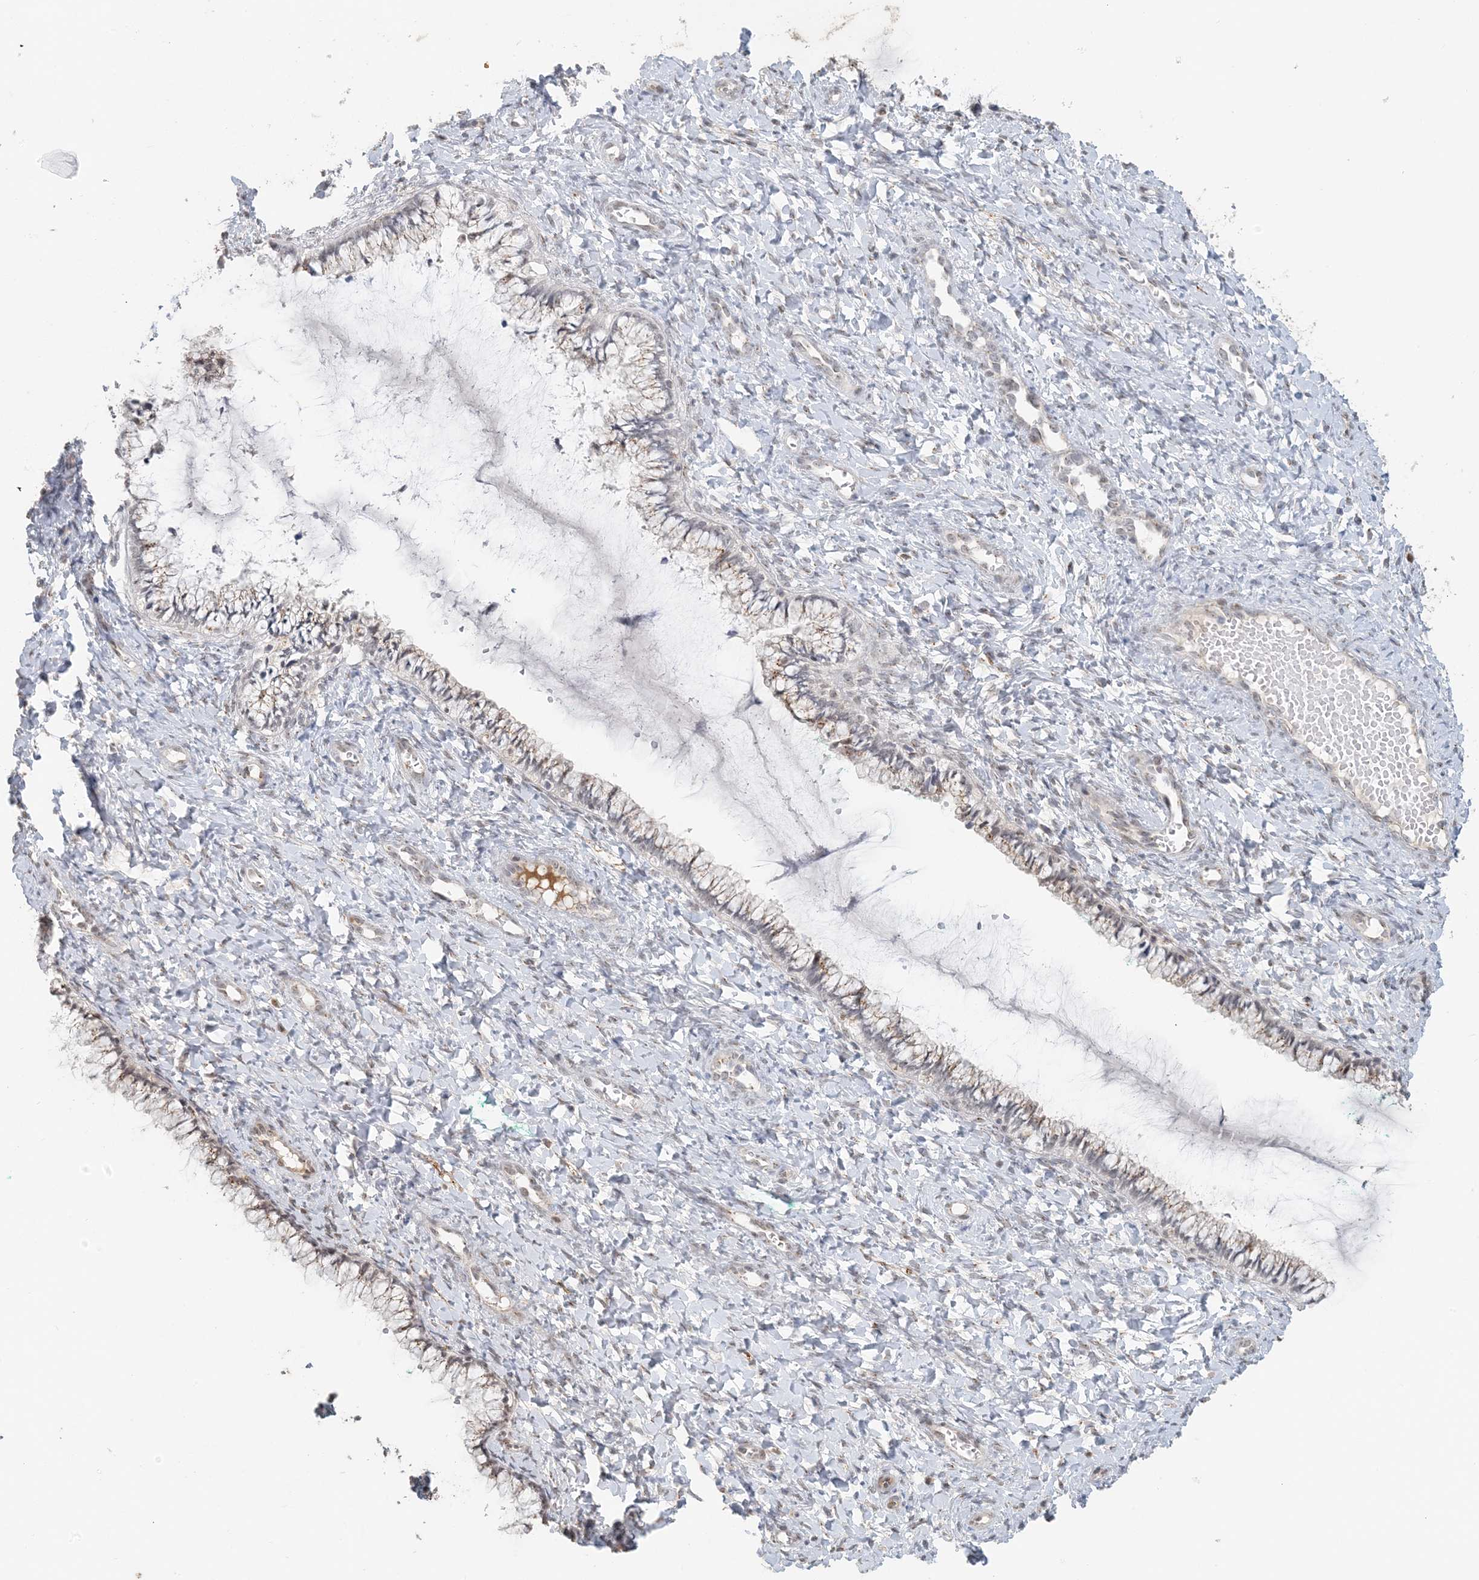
{"staining": {"intensity": "weak", "quantity": "25%-75%", "location": "cytoplasmic/membranous"}, "tissue": "cervix", "cell_type": "Glandular cells", "image_type": "normal", "snomed": [{"axis": "morphology", "description": "Normal tissue, NOS"}, {"axis": "morphology", "description": "Adenocarcinoma, NOS"}, {"axis": "topography", "description": "Cervix"}], "caption": "Brown immunohistochemical staining in benign cervix displays weak cytoplasmic/membranous positivity in about 25%-75% of glandular cells.", "gene": "ZCCHC4", "patient": {"sex": "female", "age": 29}}